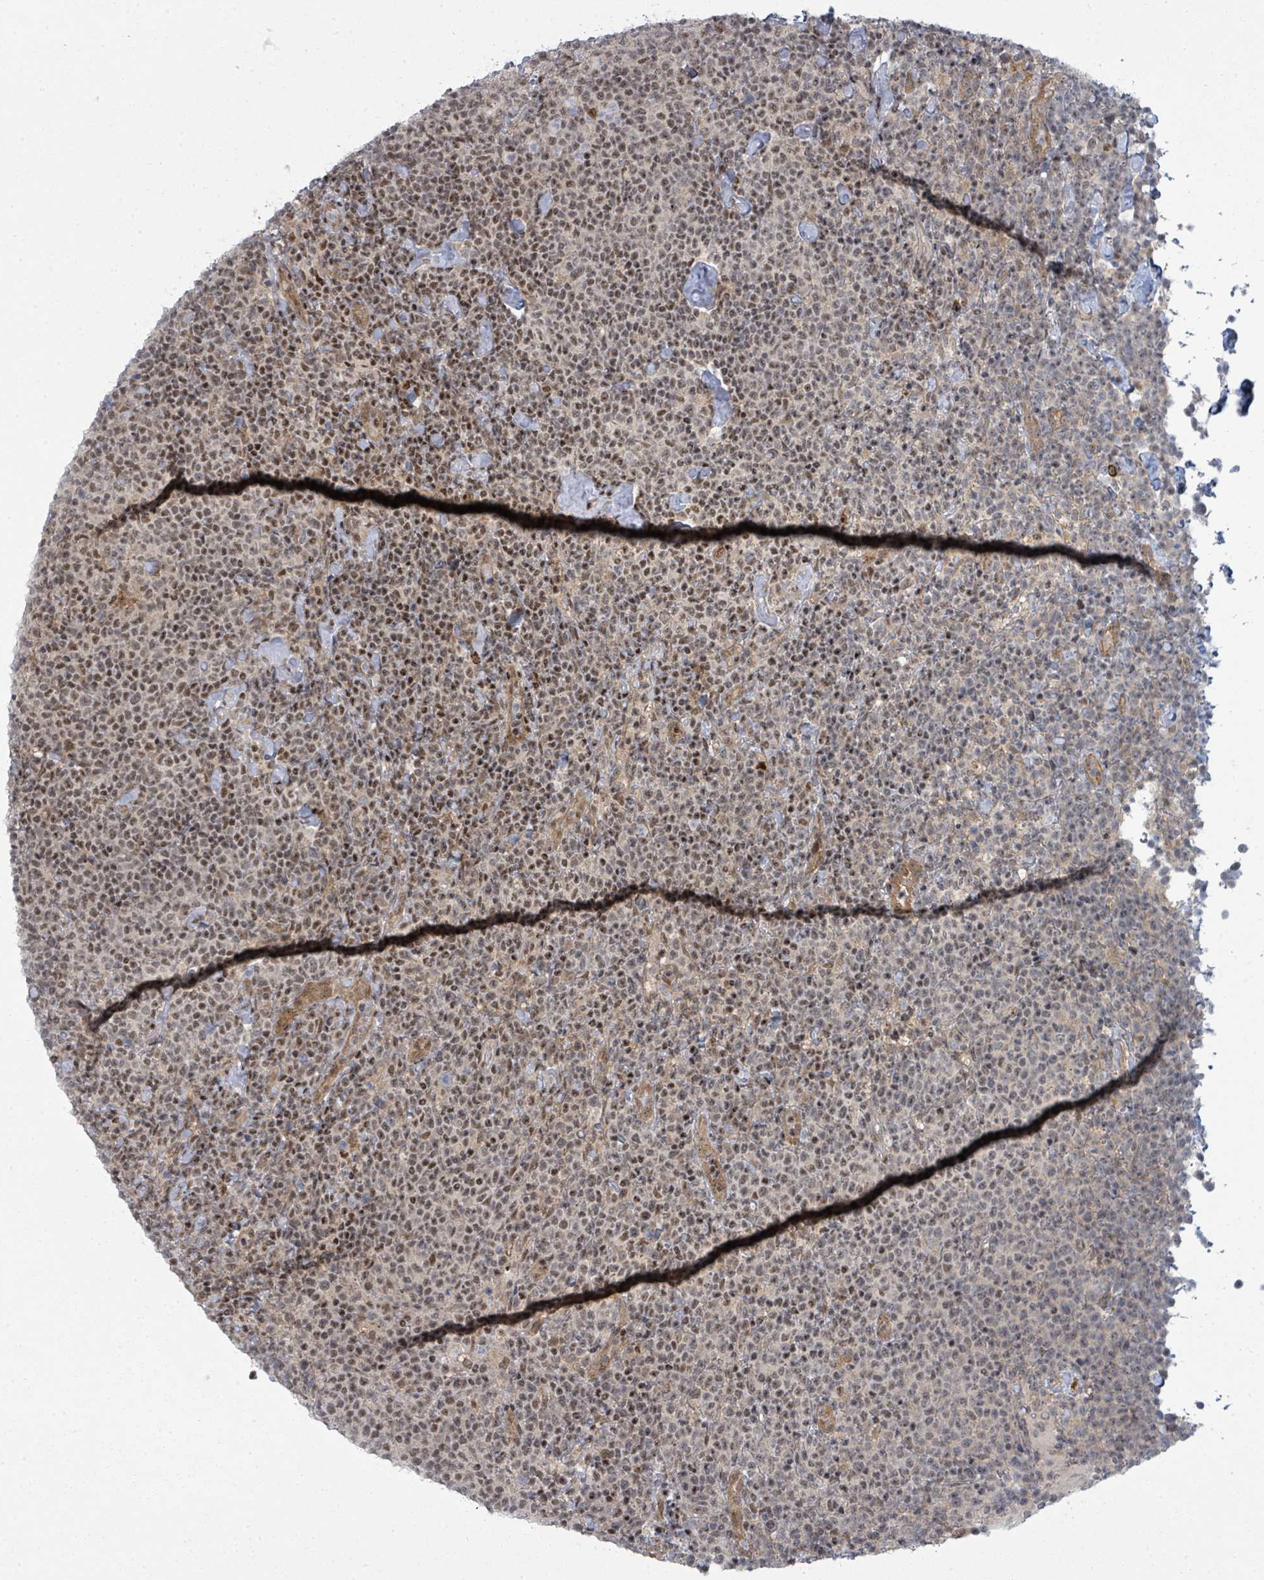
{"staining": {"intensity": "moderate", "quantity": "25%-75%", "location": "nuclear"}, "tissue": "lymphoma", "cell_type": "Tumor cells", "image_type": "cancer", "snomed": [{"axis": "morphology", "description": "Malignant lymphoma, non-Hodgkin's type, High grade"}, {"axis": "topography", "description": "Lymph node"}], "caption": "Immunohistochemistry photomicrograph of high-grade malignant lymphoma, non-Hodgkin's type stained for a protein (brown), which shows medium levels of moderate nuclear expression in about 25%-75% of tumor cells.", "gene": "PSMG2", "patient": {"sex": "male", "age": 61}}